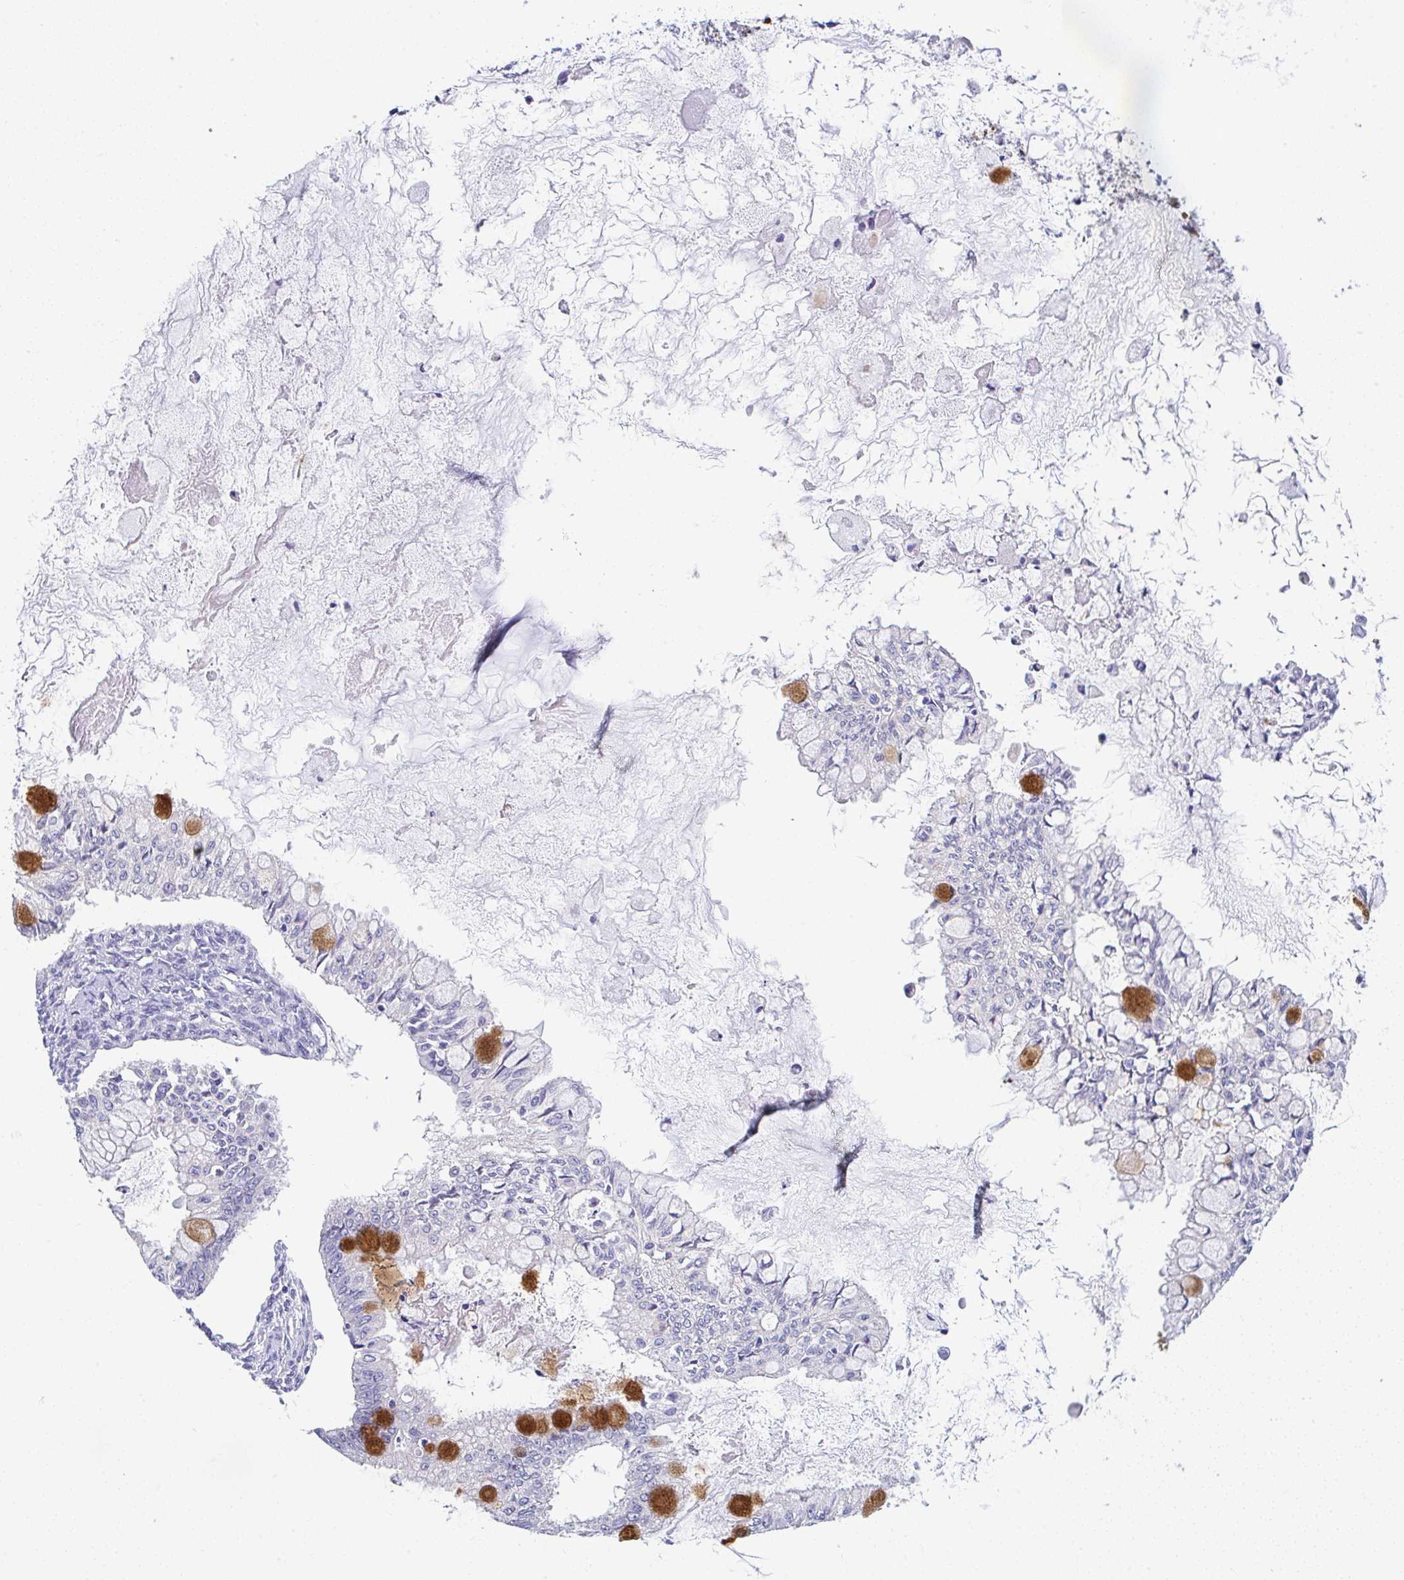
{"staining": {"intensity": "moderate", "quantity": "<25%", "location": "cytoplasmic/membranous"}, "tissue": "ovarian cancer", "cell_type": "Tumor cells", "image_type": "cancer", "snomed": [{"axis": "morphology", "description": "Cystadenocarcinoma, mucinous, NOS"}, {"axis": "topography", "description": "Ovary"}], "caption": "Human mucinous cystadenocarcinoma (ovarian) stained with a protein marker shows moderate staining in tumor cells.", "gene": "SERPINE3", "patient": {"sex": "female", "age": 34}}